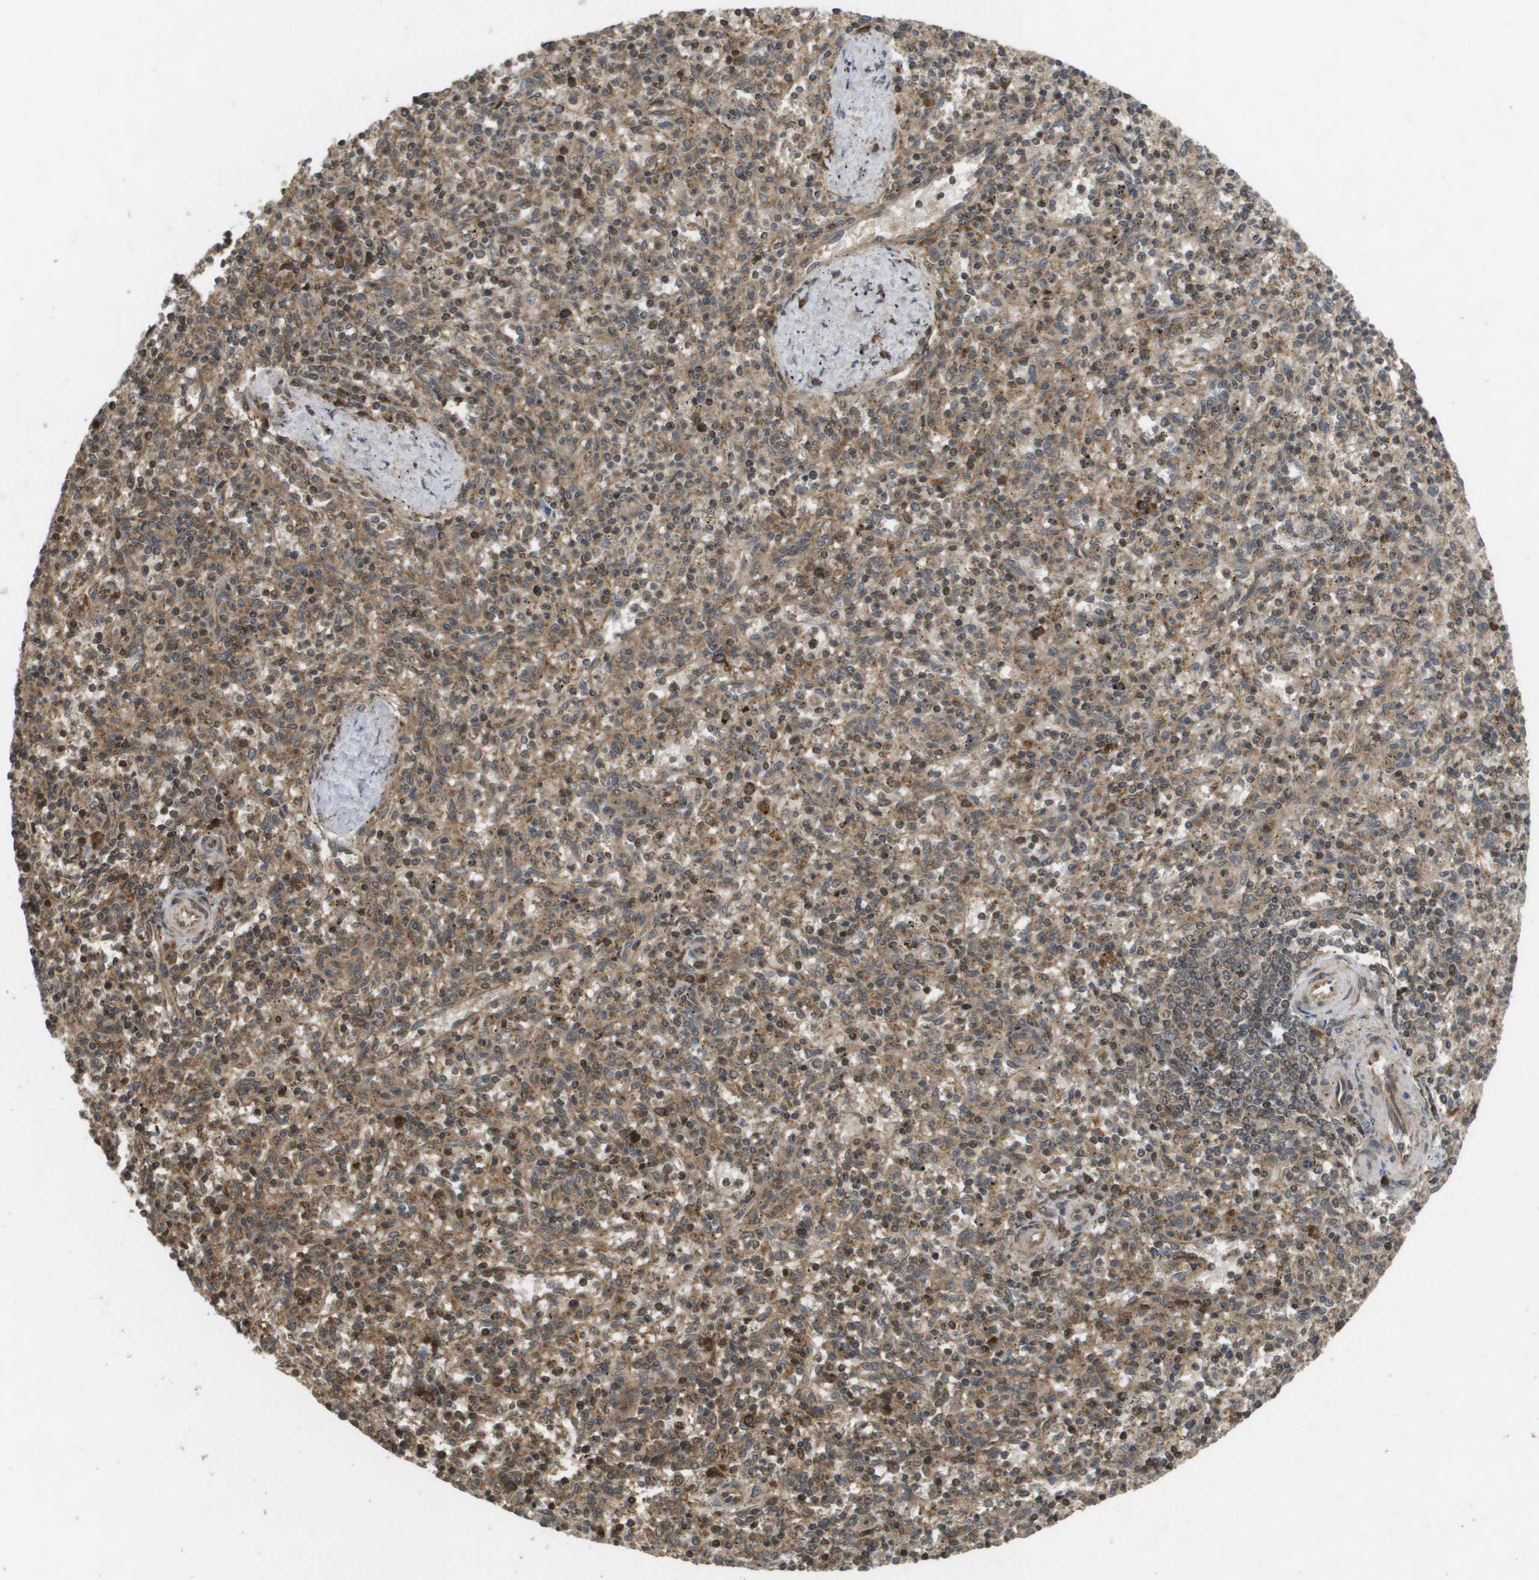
{"staining": {"intensity": "moderate", "quantity": ">75%", "location": "cytoplasmic/membranous"}, "tissue": "spleen", "cell_type": "Cells in red pulp", "image_type": "normal", "snomed": [{"axis": "morphology", "description": "Normal tissue, NOS"}, {"axis": "topography", "description": "Spleen"}], "caption": "About >75% of cells in red pulp in normal spleen display moderate cytoplasmic/membranous protein positivity as visualized by brown immunohistochemical staining.", "gene": "KIF11", "patient": {"sex": "male", "age": 72}}